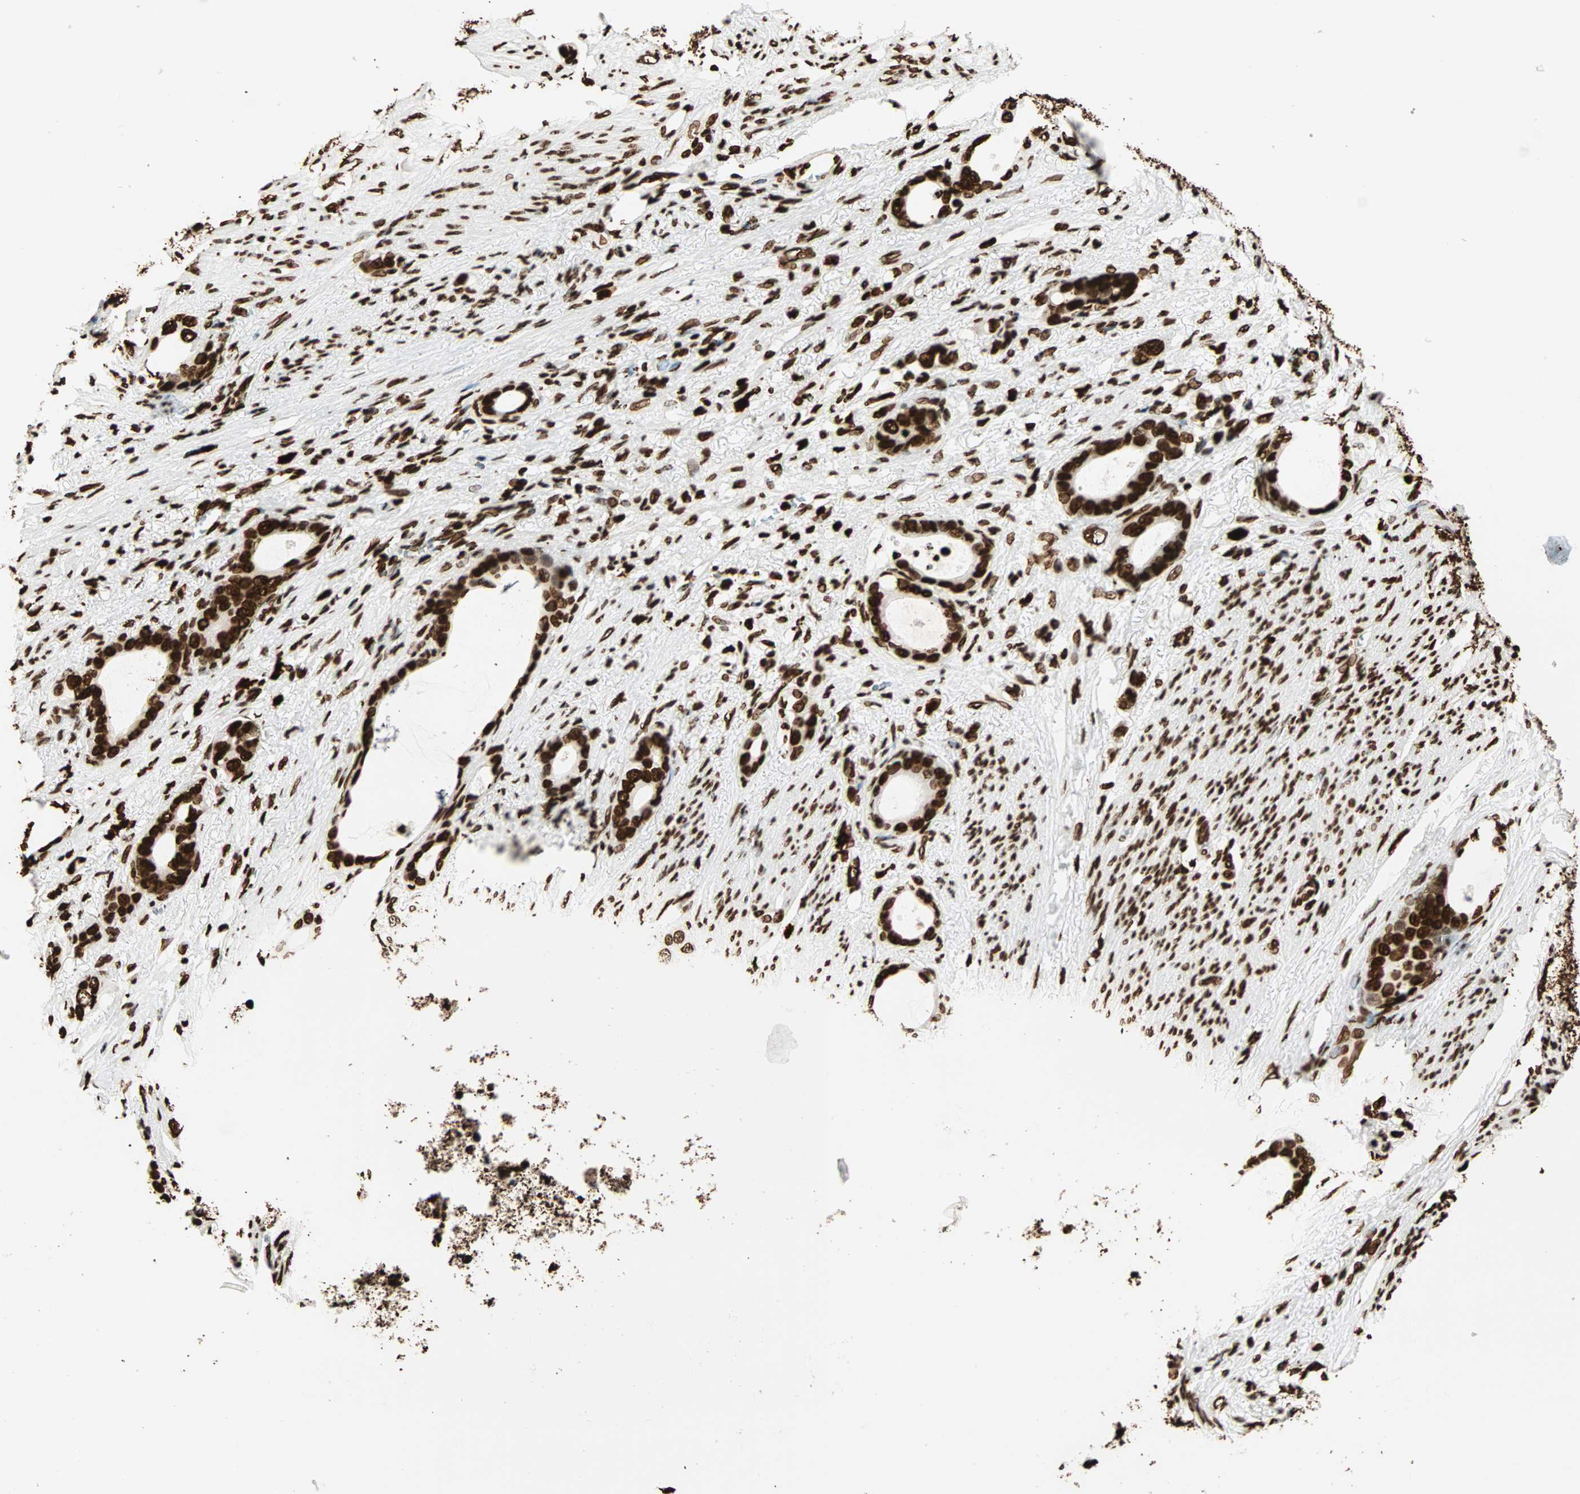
{"staining": {"intensity": "strong", "quantity": ">75%", "location": "nuclear"}, "tissue": "stomach cancer", "cell_type": "Tumor cells", "image_type": "cancer", "snomed": [{"axis": "morphology", "description": "Adenocarcinoma, NOS"}, {"axis": "topography", "description": "Stomach"}], "caption": "Strong nuclear positivity is appreciated in approximately >75% of tumor cells in stomach cancer.", "gene": "GLI2", "patient": {"sex": "female", "age": 75}}